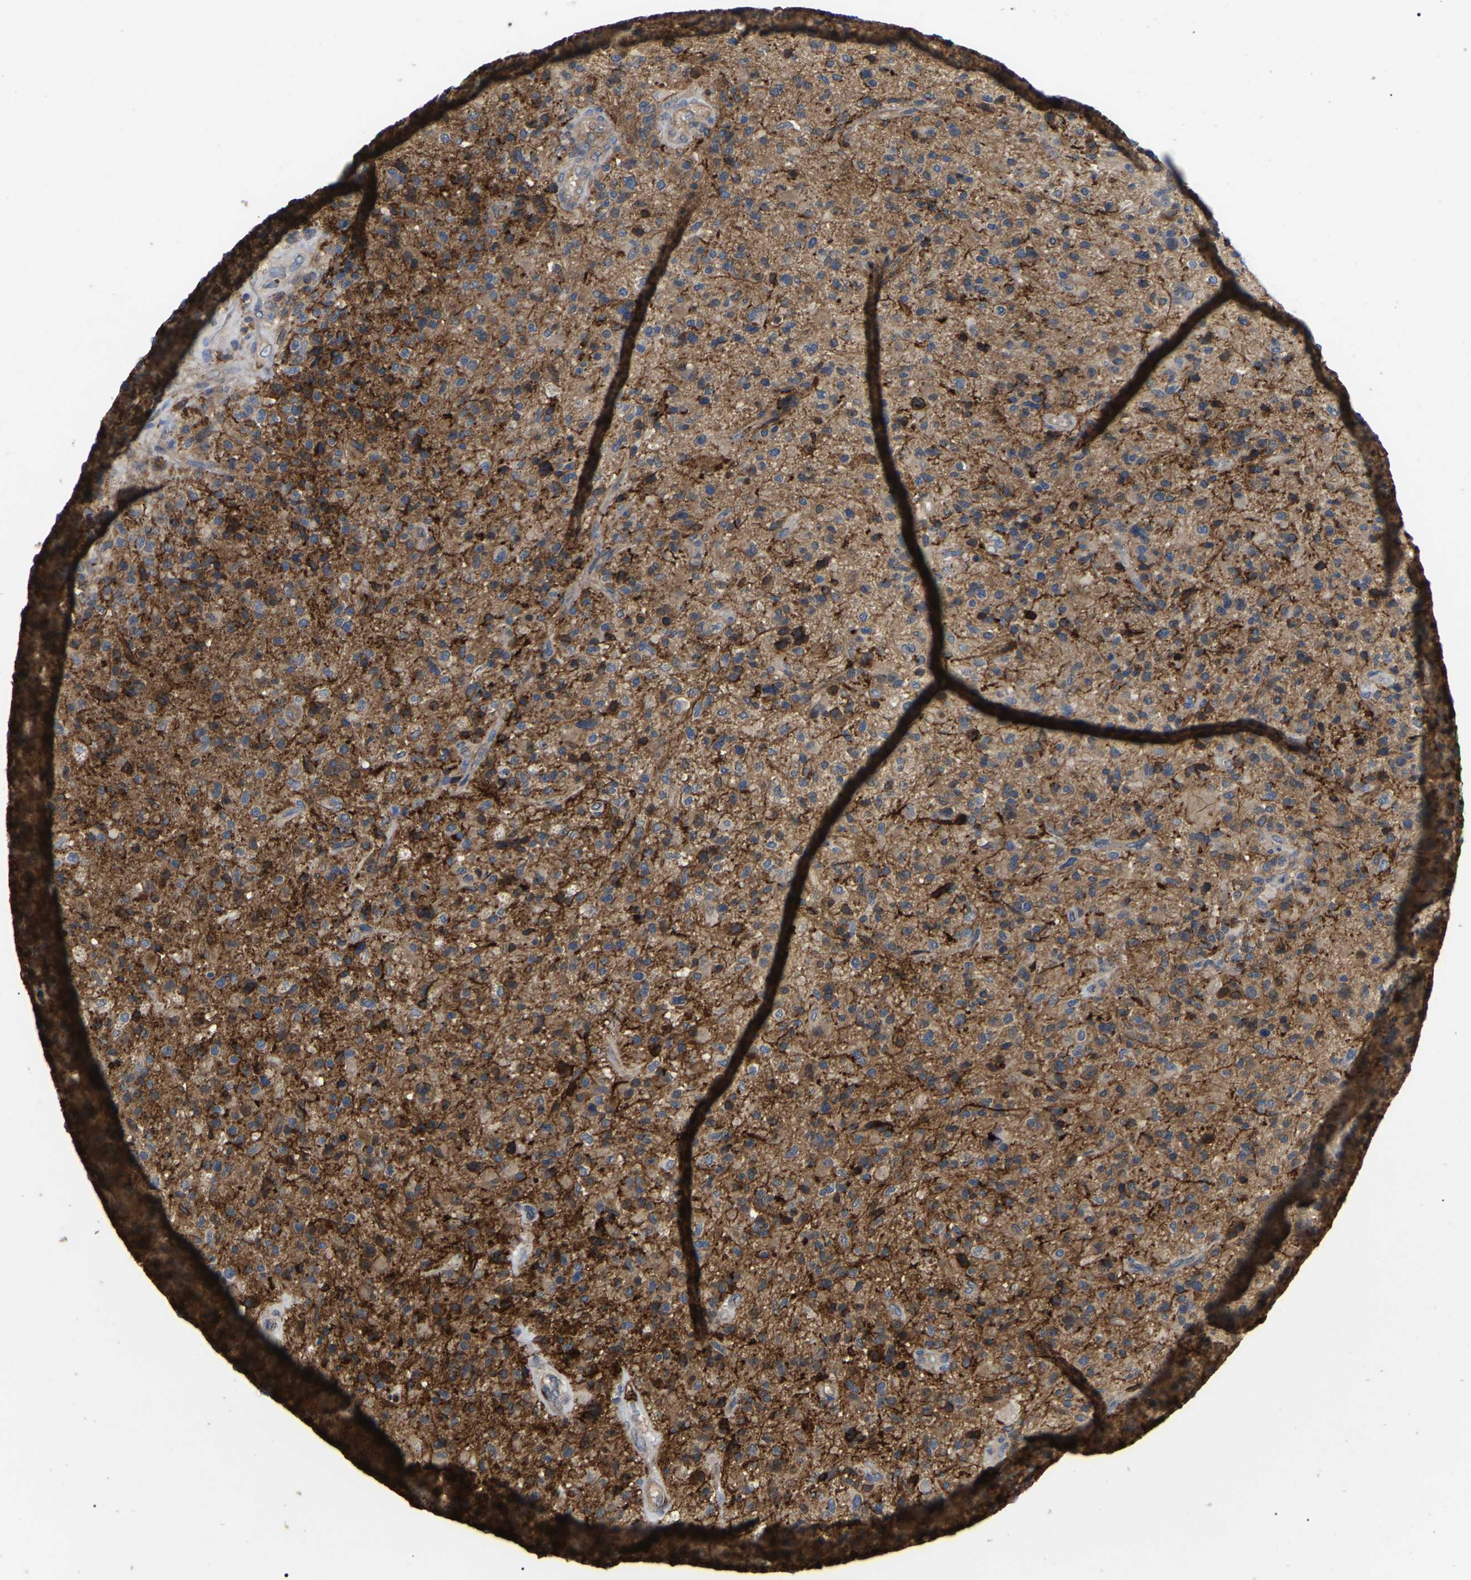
{"staining": {"intensity": "moderate", "quantity": ">75%", "location": "cytoplasmic/membranous"}, "tissue": "glioma", "cell_type": "Tumor cells", "image_type": "cancer", "snomed": [{"axis": "morphology", "description": "Glioma, malignant, High grade"}, {"axis": "topography", "description": "Brain"}], "caption": "The micrograph reveals a brown stain indicating the presence of a protein in the cytoplasmic/membranous of tumor cells in malignant glioma (high-grade).", "gene": "CIT", "patient": {"sex": "male", "age": 72}}